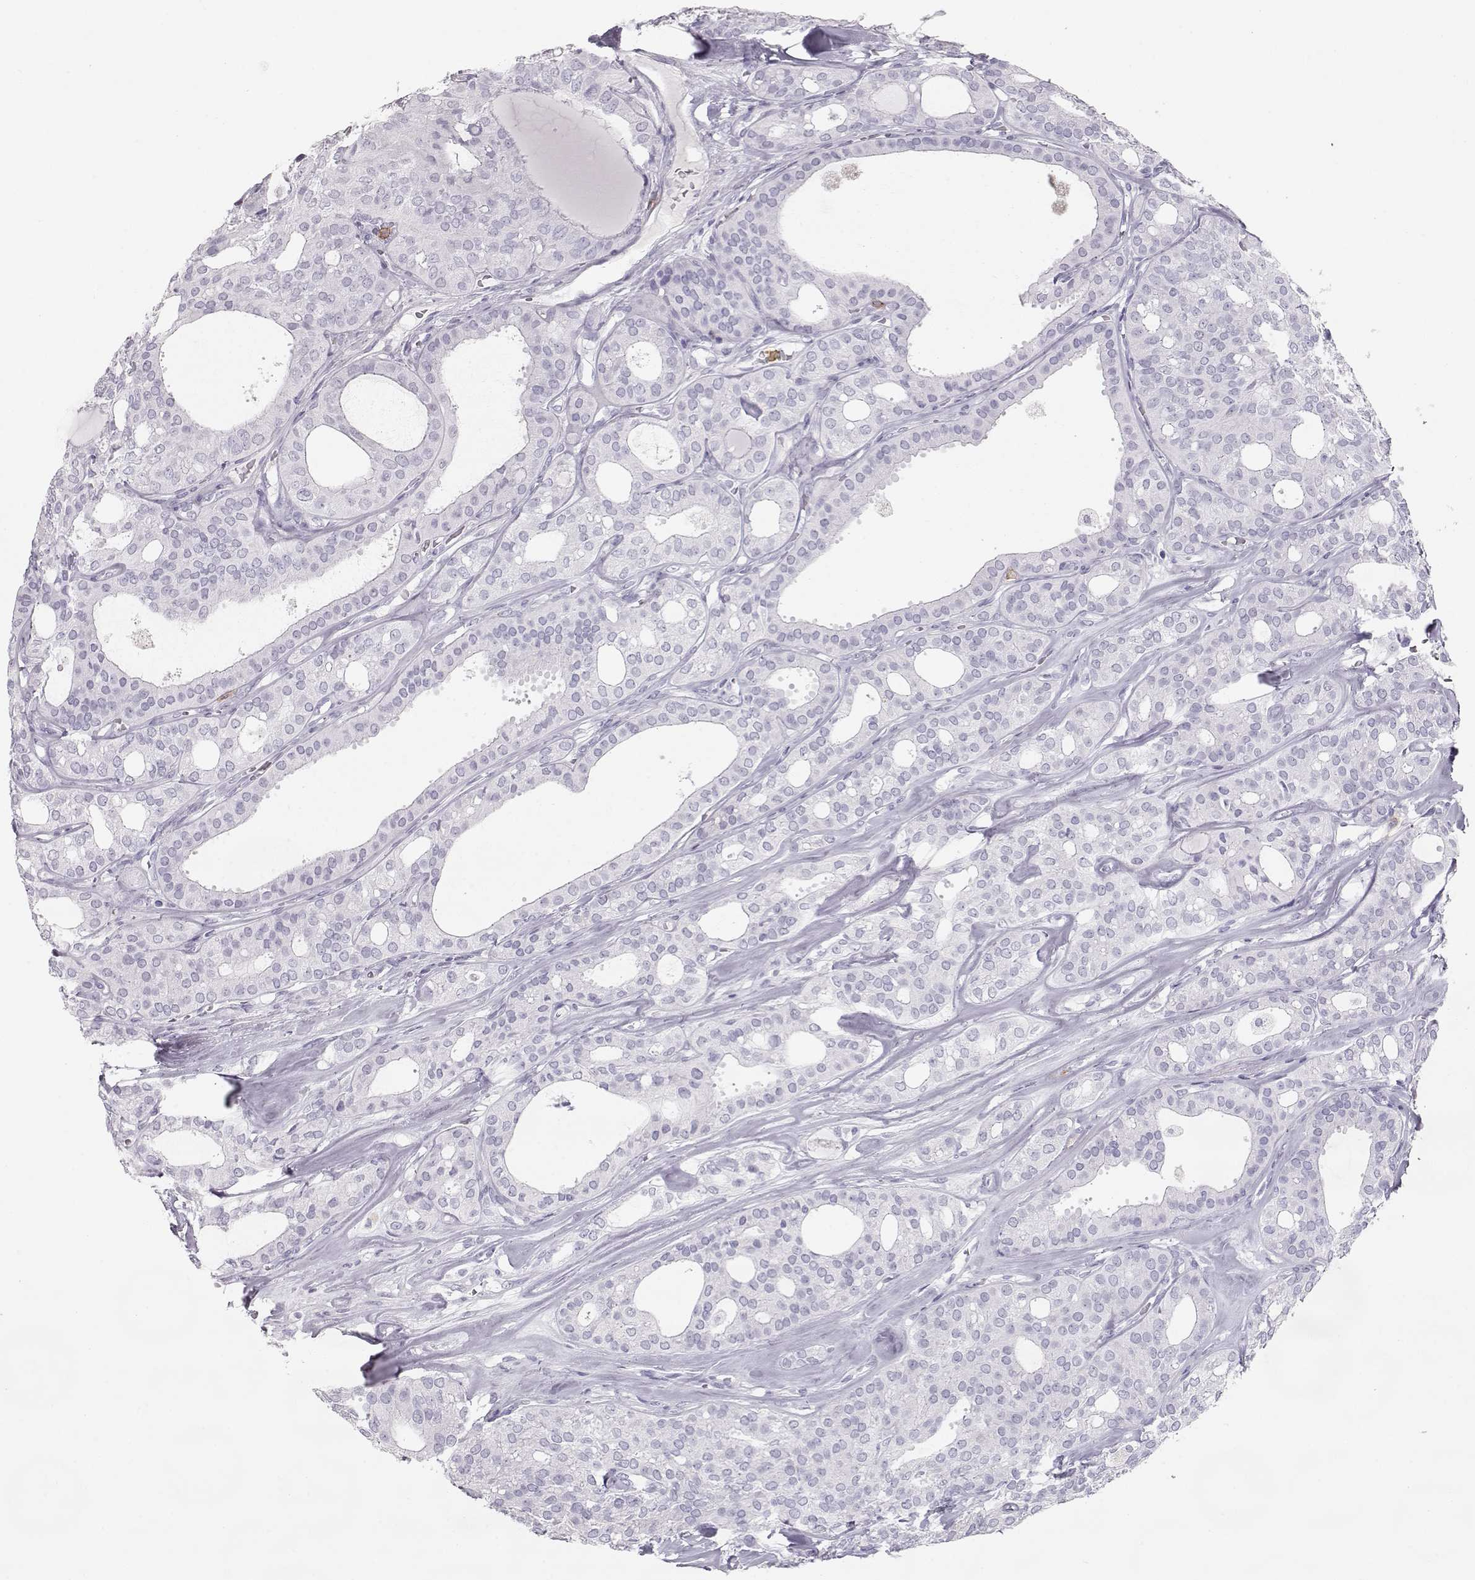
{"staining": {"intensity": "negative", "quantity": "none", "location": "none"}, "tissue": "thyroid cancer", "cell_type": "Tumor cells", "image_type": "cancer", "snomed": [{"axis": "morphology", "description": "Follicular adenoma carcinoma, NOS"}, {"axis": "topography", "description": "Thyroid gland"}], "caption": "This is a photomicrograph of IHC staining of thyroid cancer (follicular adenoma carcinoma), which shows no positivity in tumor cells.", "gene": "MIP", "patient": {"sex": "male", "age": 75}}